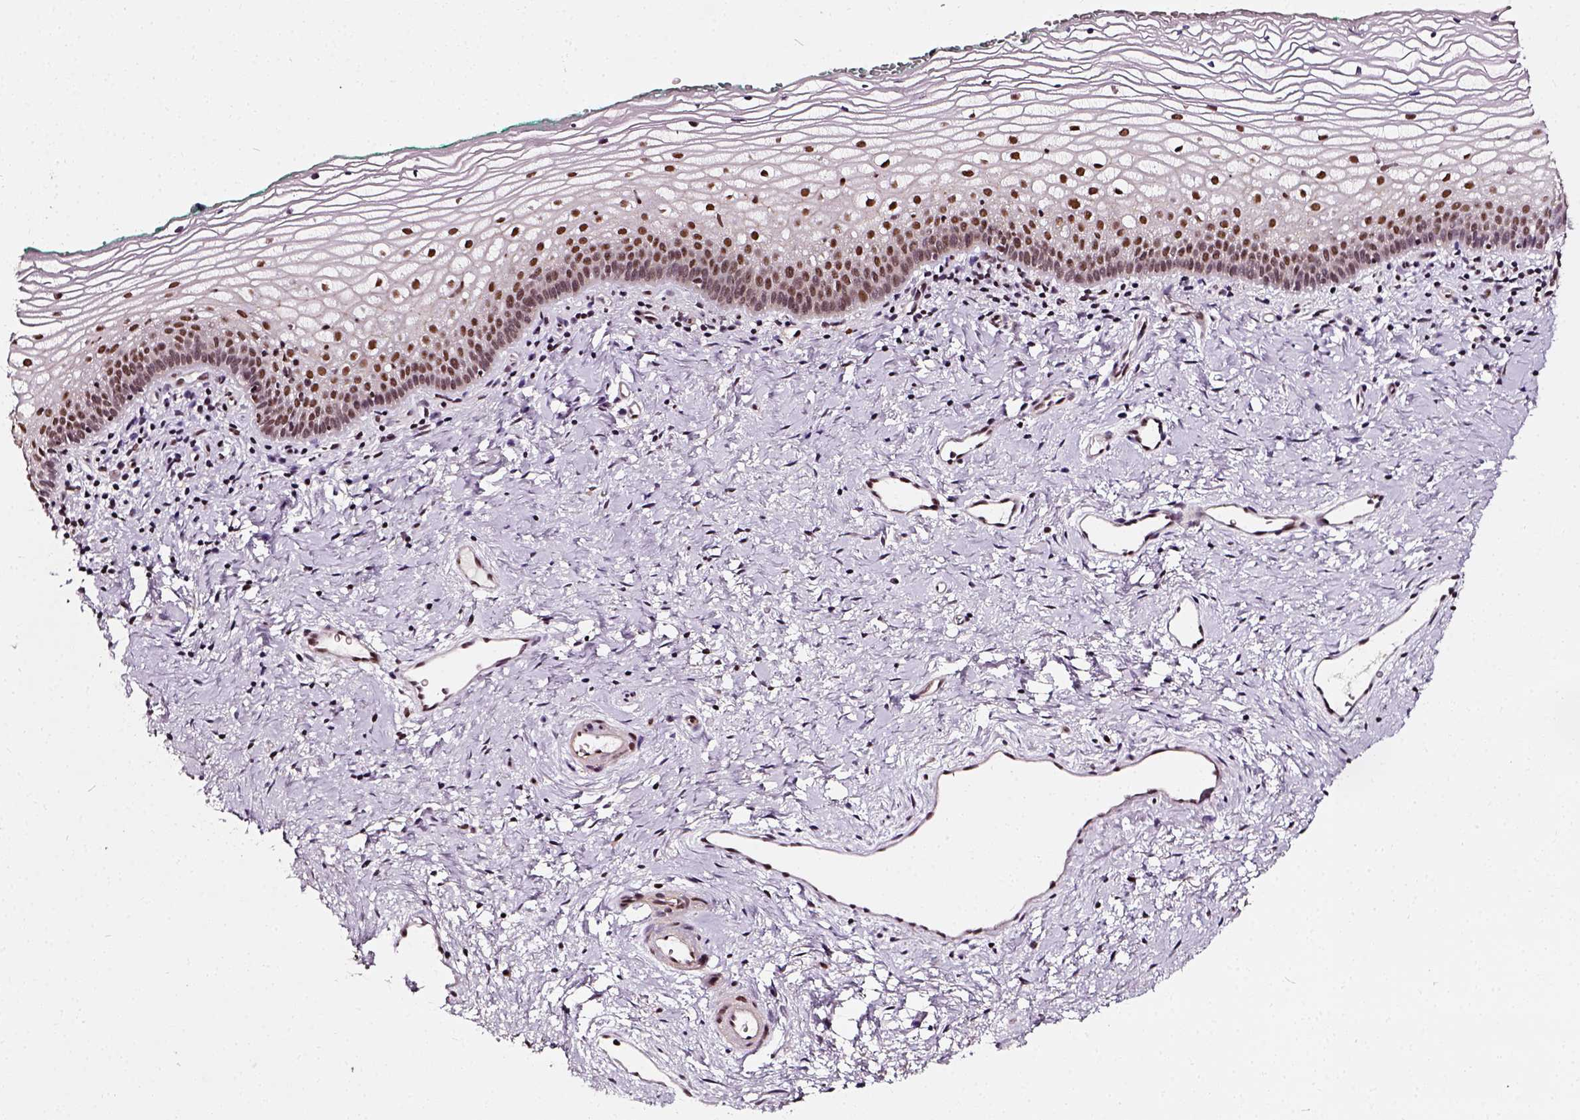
{"staining": {"intensity": "strong", "quantity": ">75%", "location": "nuclear"}, "tissue": "vagina", "cell_type": "Squamous epithelial cells", "image_type": "normal", "snomed": [{"axis": "morphology", "description": "Normal tissue, NOS"}, {"axis": "topography", "description": "Vagina"}], "caption": "High-power microscopy captured an immunohistochemistry histopathology image of benign vagina, revealing strong nuclear staining in approximately >75% of squamous epithelial cells.", "gene": "NACC1", "patient": {"sex": "female", "age": 44}}